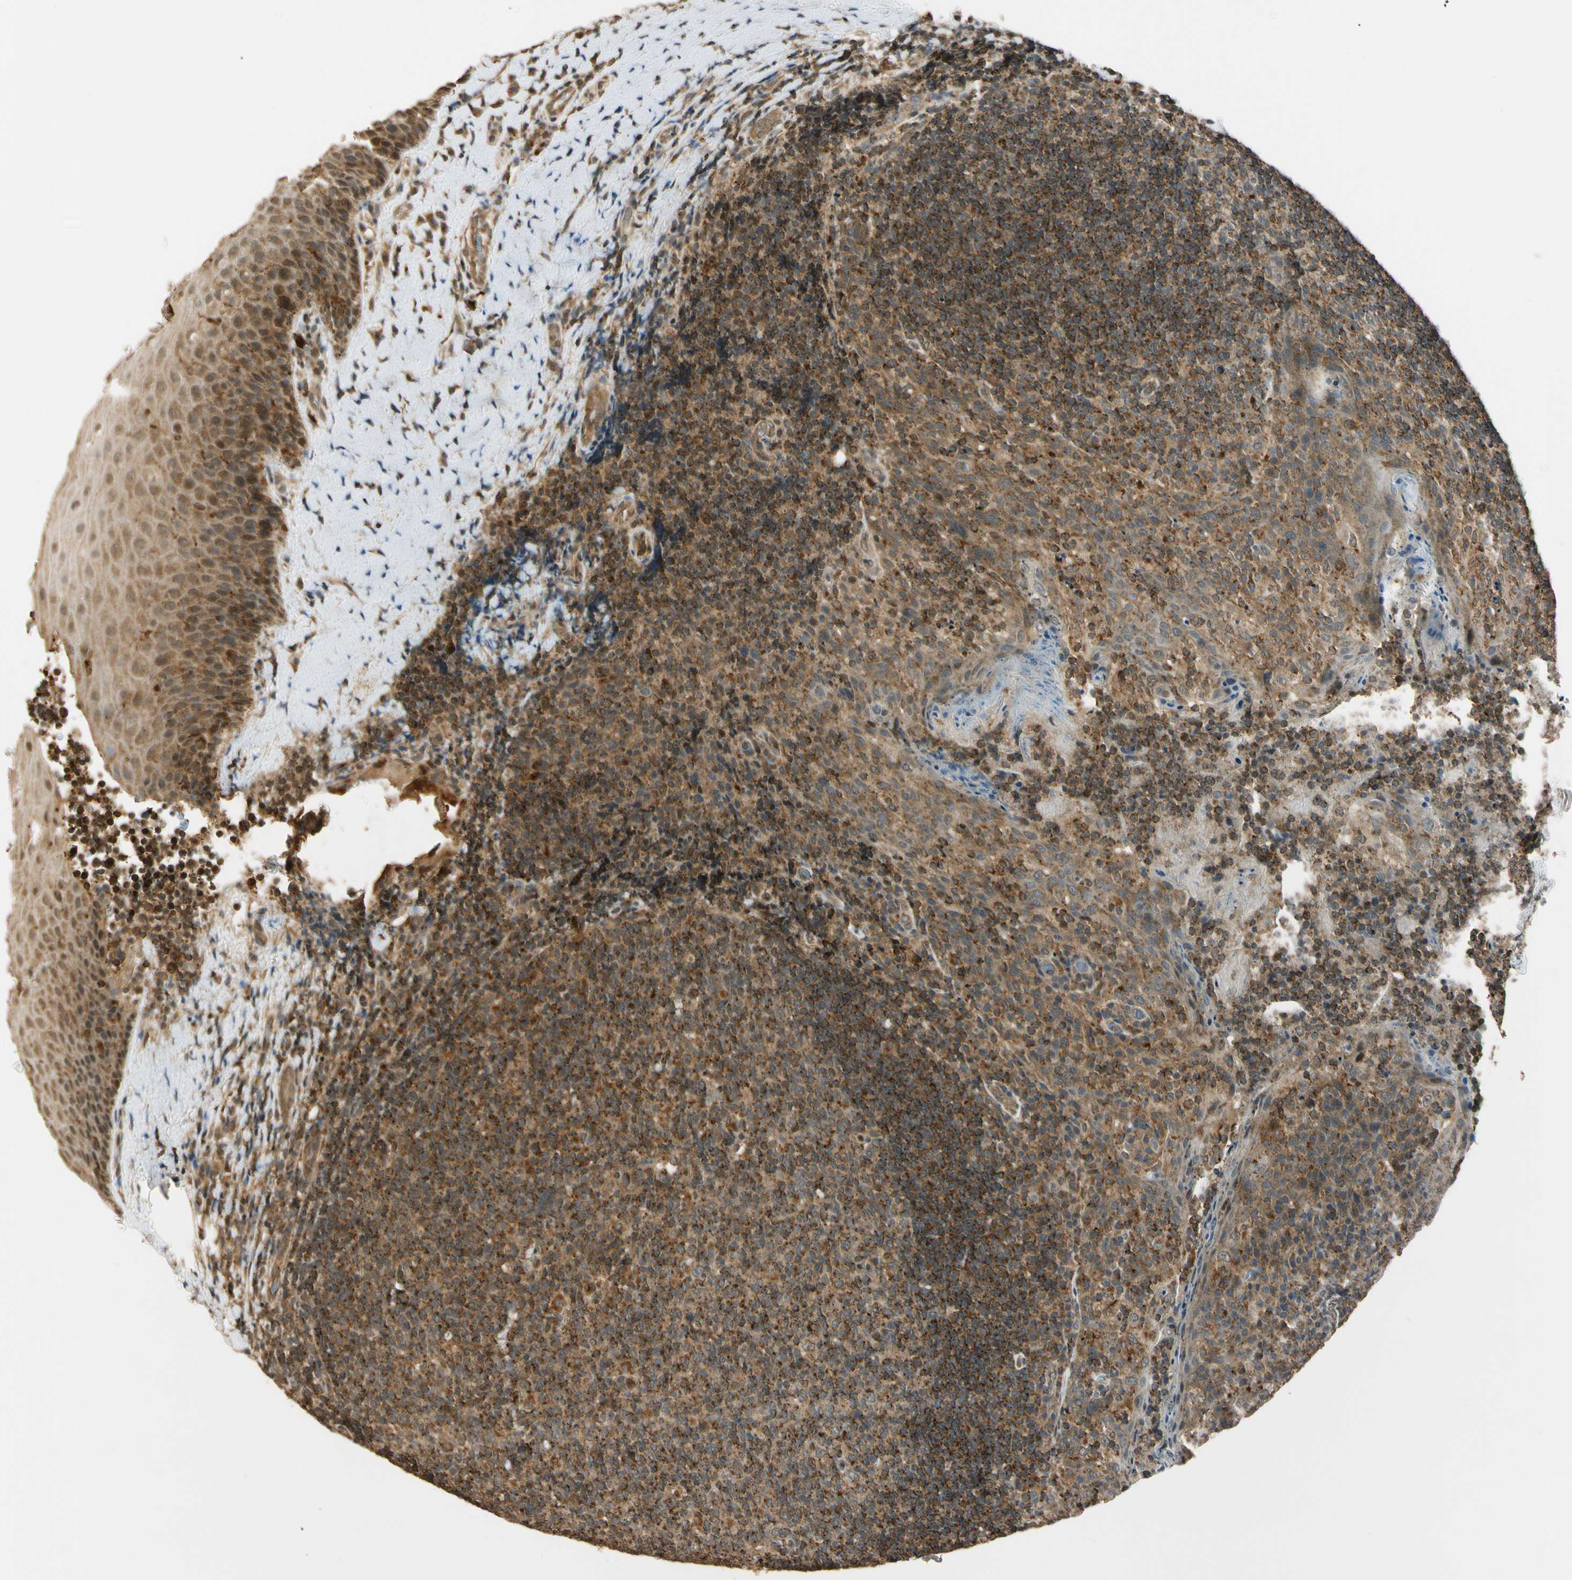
{"staining": {"intensity": "moderate", "quantity": ">75%", "location": "cytoplasmic/membranous"}, "tissue": "tonsil", "cell_type": "Germinal center cells", "image_type": "normal", "snomed": [{"axis": "morphology", "description": "Normal tissue, NOS"}, {"axis": "topography", "description": "Tonsil"}], "caption": "This photomicrograph reveals immunohistochemistry (IHC) staining of benign human tonsil, with medium moderate cytoplasmic/membranous staining in about >75% of germinal center cells.", "gene": "LAMTOR1", "patient": {"sex": "male", "age": 17}}